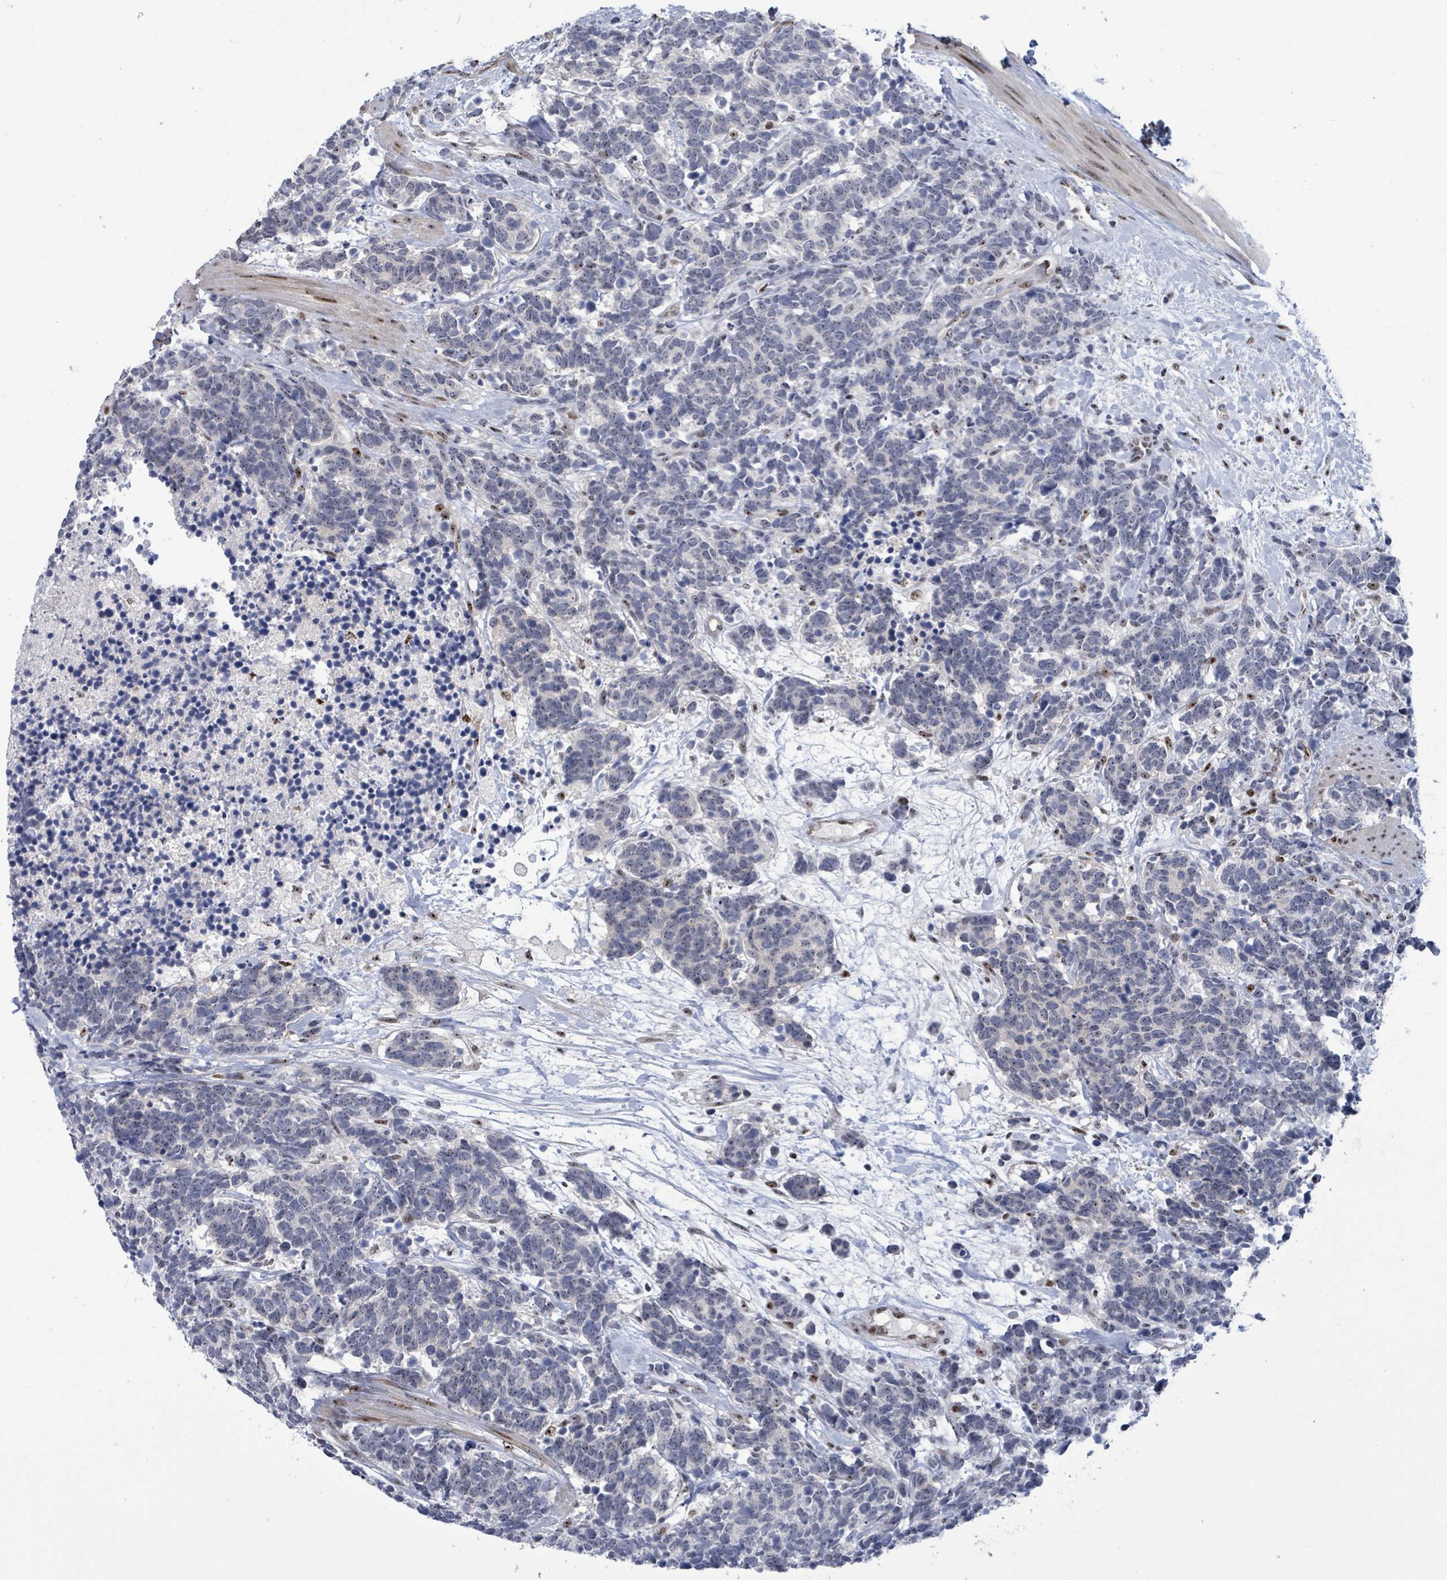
{"staining": {"intensity": "negative", "quantity": "none", "location": "none"}, "tissue": "carcinoid", "cell_type": "Tumor cells", "image_type": "cancer", "snomed": [{"axis": "morphology", "description": "Carcinoma, NOS"}, {"axis": "morphology", "description": "Carcinoid, malignant, NOS"}, {"axis": "topography", "description": "Prostate"}], "caption": "DAB (3,3'-diaminobenzidine) immunohistochemical staining of malignant carcinoid displays no significant positivity in tumor cells.", "gene": "RRN3", "patient": {"sex": "male", "age": 57}}